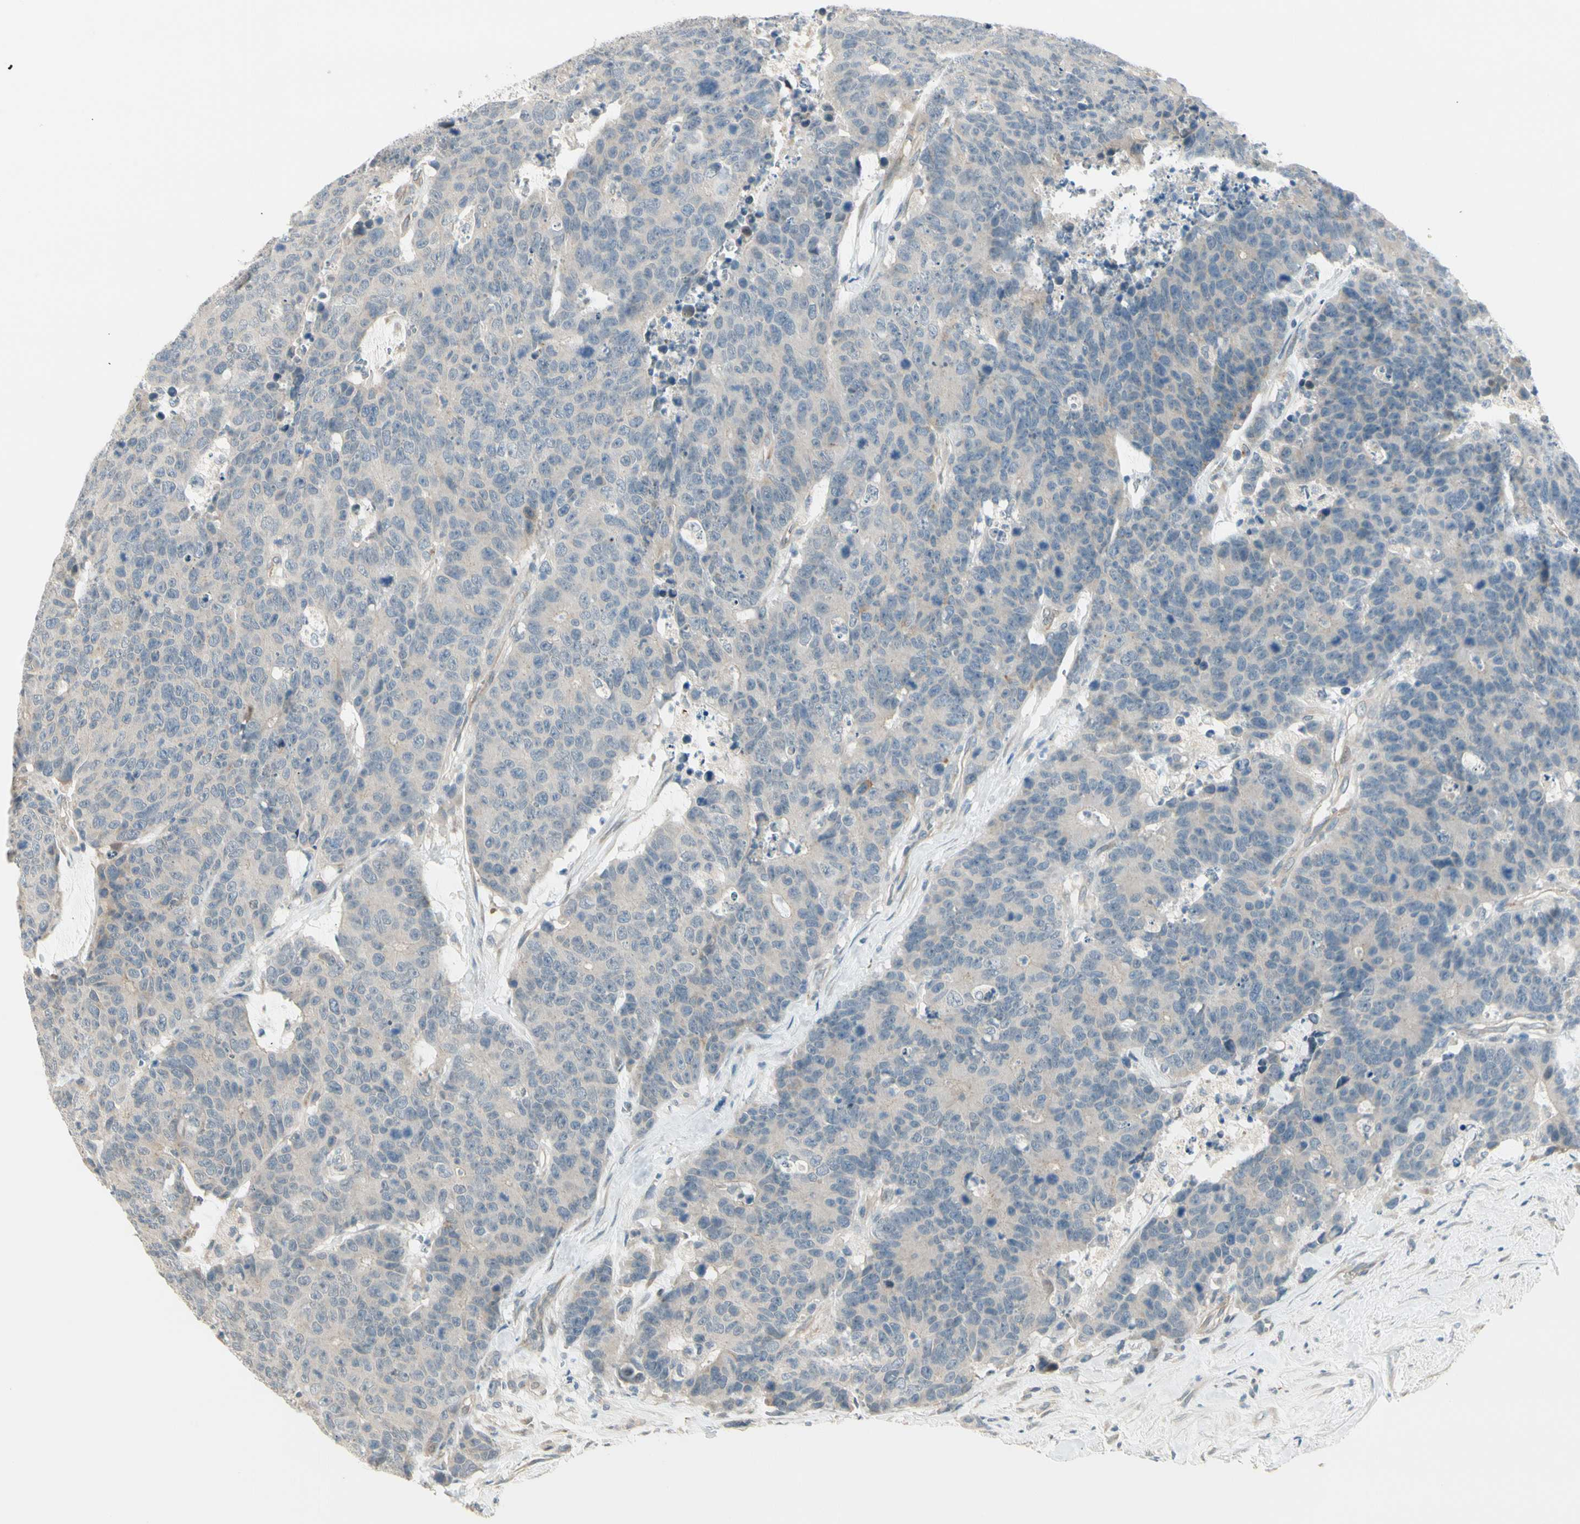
{"staining": {"intensity": "negative", "quantity": "none", "location": "none"}, "tissue": "colorectal cancer", "cell_type": "Tumor cells", "image_type": "cancer", "snomed": [{"axis": "morphology", "description": "Adenocarcinoma, NOS"}, {"axis": "topography", "description": "Colon"}], "caption": "Immunohistochemistry (IHC) photomicrograph of human adenocarcinoma (colorectal) stained for a protein (brown), which displays no positivity in tumor cells. (Immunohistochemistry, brightfield microscopy, high magnification).", "gene": "PCDHB15", "patient": {"sex": "female", "age": 86}}